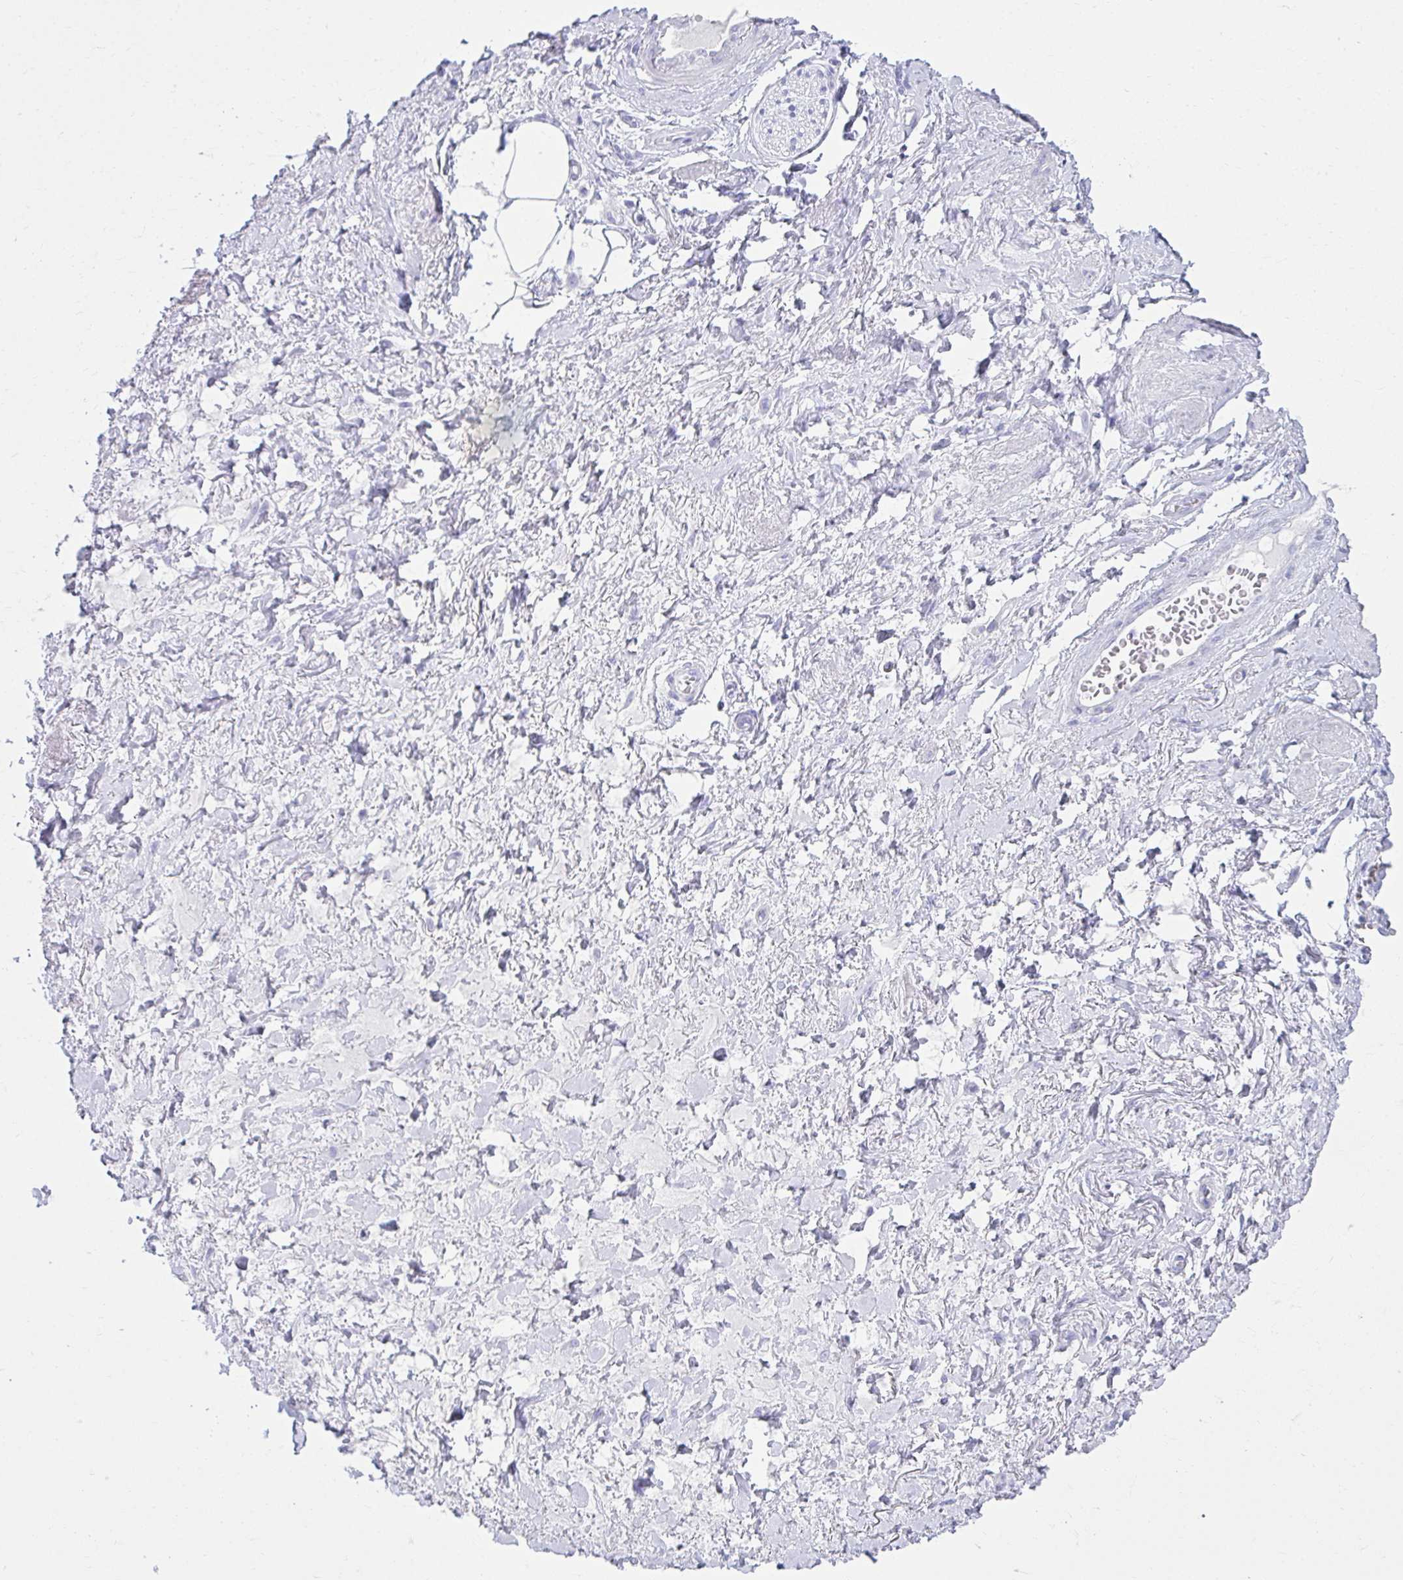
{"staining": {"intensity": "negative", "quantity": "none", "location": "none"}, "tissue": "adipose tissue", "cell_type": "Adipocytes", "image_type": "normal", "snomed": [{"axis": "morphology", "description": "Normal tissue, NOS"}, {"axis": "topography", "description": "Vagina"}, {"axis": "topography", "description": "Peripheral nerve tissue"}], "caption": "This is an IHC histopathology image of normal adipose tissue. There is no positivity in adipocytes.", "gene": "ATP4B", "patient": {"sex": "female", "age": 71}}